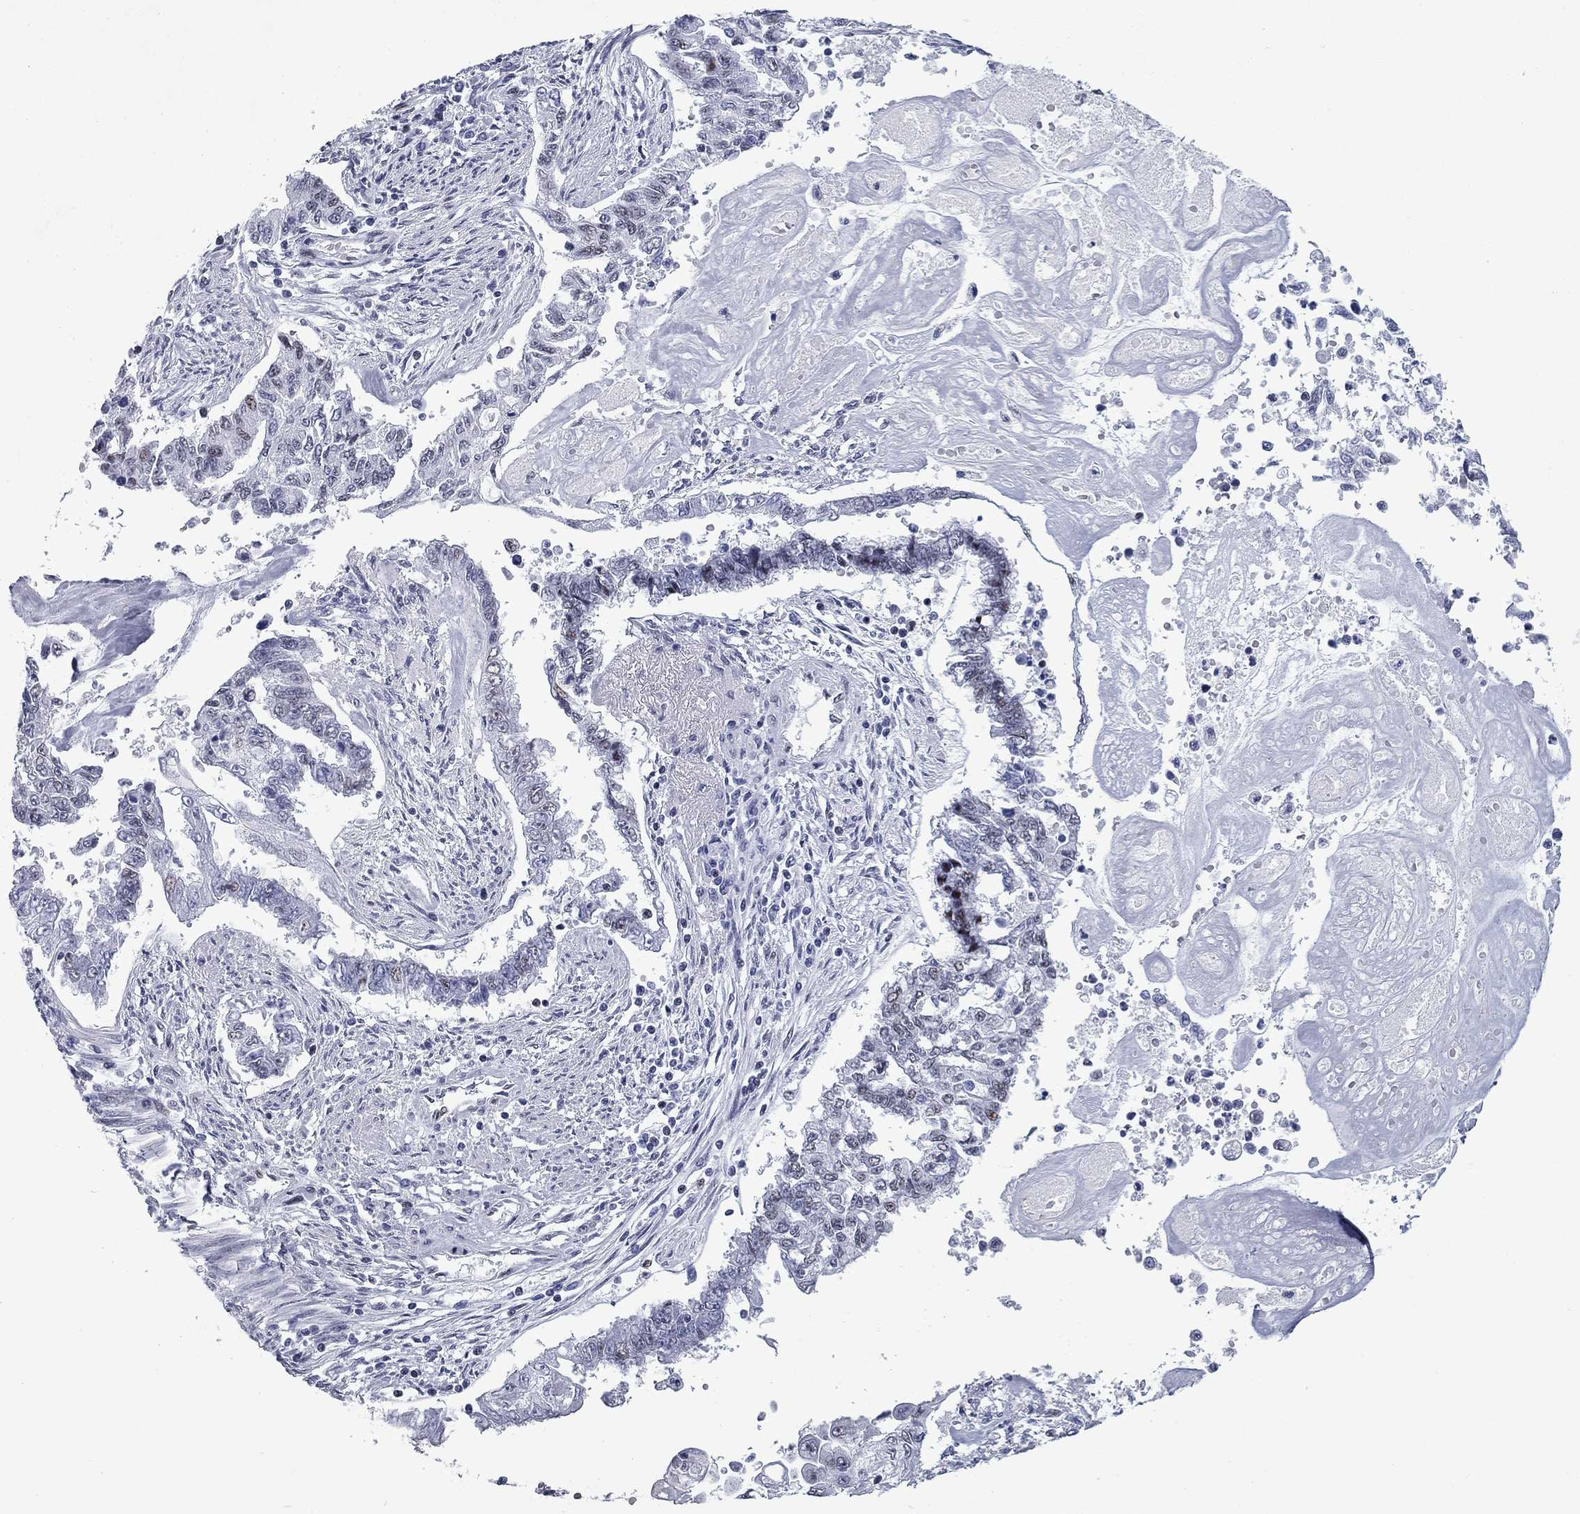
{"staining": {"intensity": "negative", "quantity": "none", "location": "none"}, "tissue": "endometrial cancer", "cell_type": "Tumor cells", "image_type": "cancer", "snomed": [{"axis": "morphology", "description": "Adenocarcinoma, NOS"}, {"axis": "topography", "description": "Uterus"}], "caption": "Immunohistochemistry (IHC) of human endometrial cancer (adenocarcinoma) exhibits no positivity in tumor cells. Brightfield microscopy of immunohistochemistry stained with DAB (3,3'-diaminobenzidine) (brown) and hematoxylin (blue), captured at high magnification.", "gene": "ASF1B", "patient": {"sex": "female", "age": 59}}